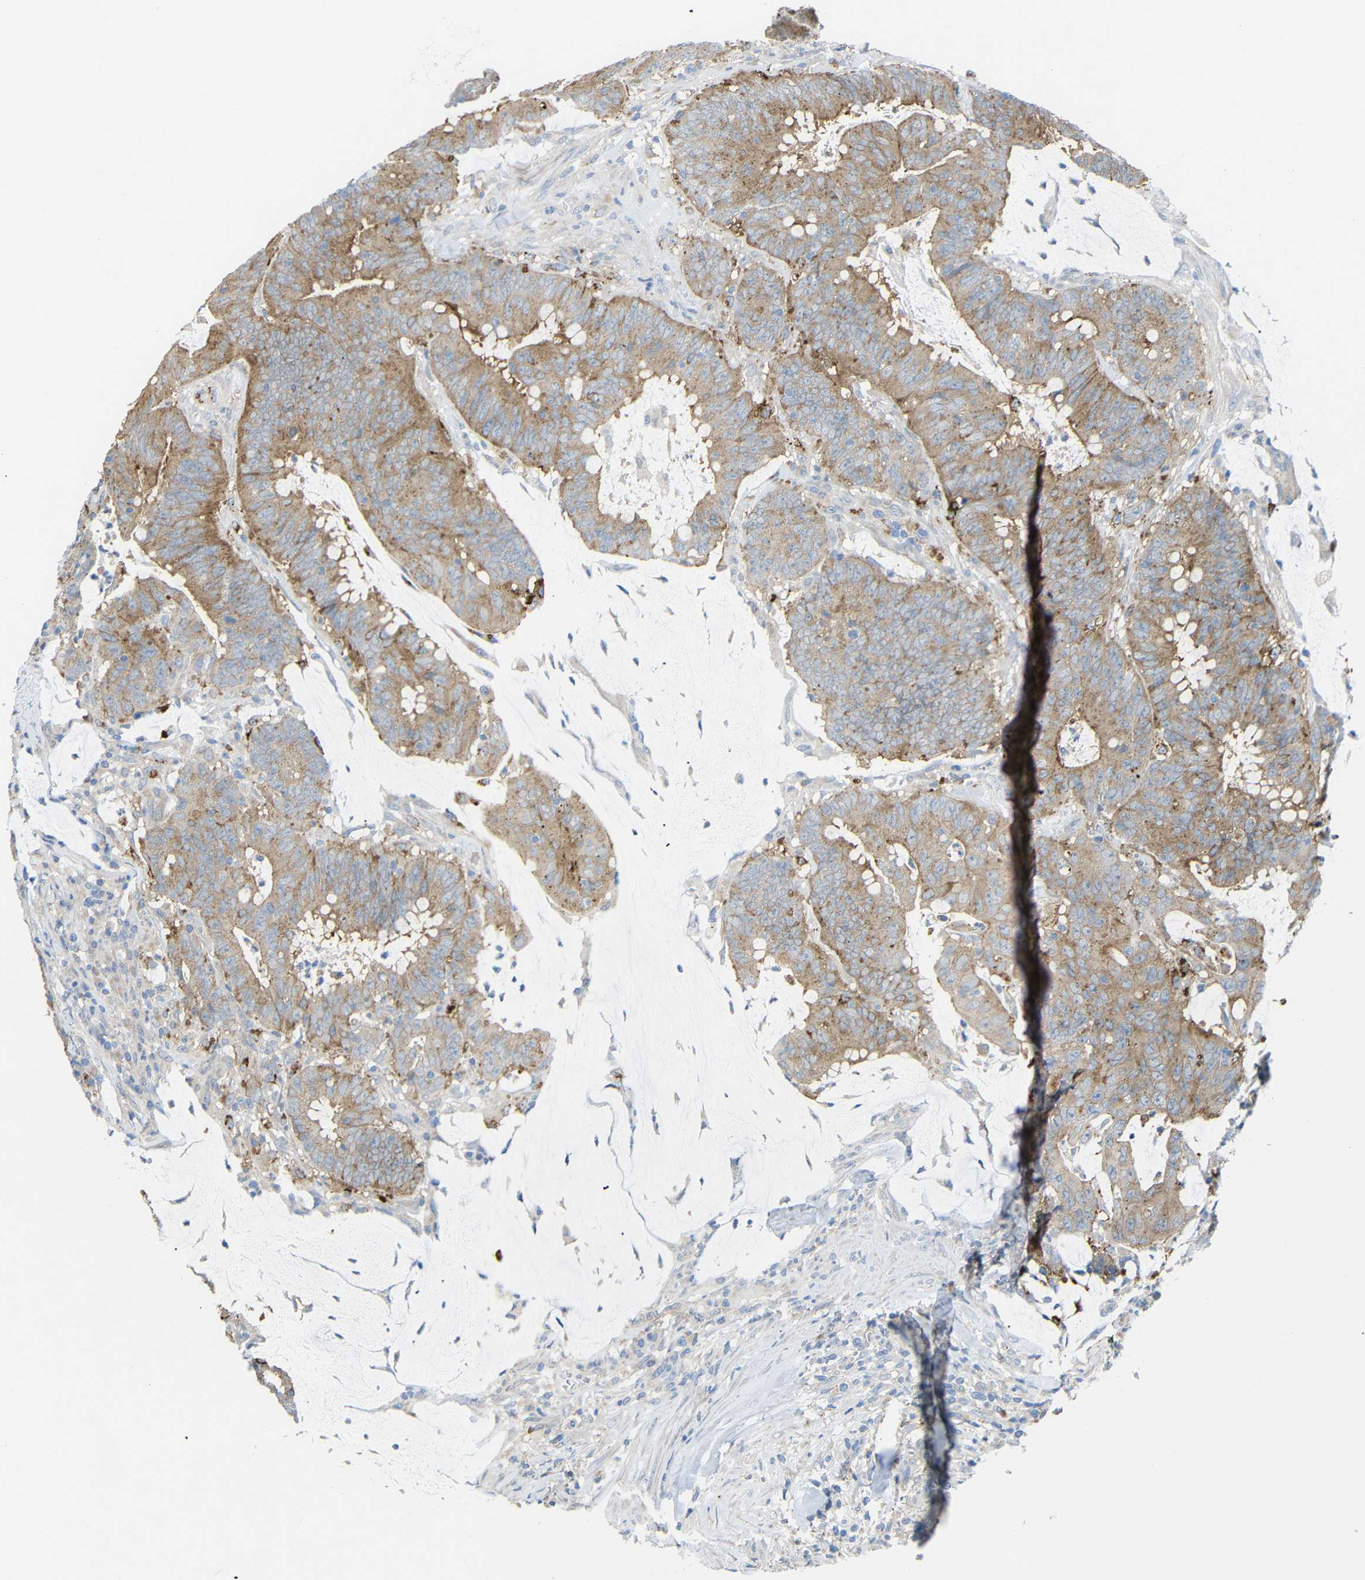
{"staining": {"intensity": "moderate", "quantity": ">75%", "location": "cytoplasmic/membranous"}, "tissue": "colorectal cancer", "cell_type": "Tumor cells", "image_type": "cancer", "snomed": [{"axis": "morphology", "description": "Adenocarcinoma, NOS"}, {"axis": "topography", "description": "Colon"}], "caption": "A high-resolution image shows IHC staining of colorectal cancer (adenocarcinoma), which shows moderate cytoplasmic/membranous expression in approximately >75% of tumor cells. Immunohistochemistry stains the protein of interest in brown and the nuclei are stained blue.", "gene": "SYPL1", "patient": {"sex": "male", "age": 45}}